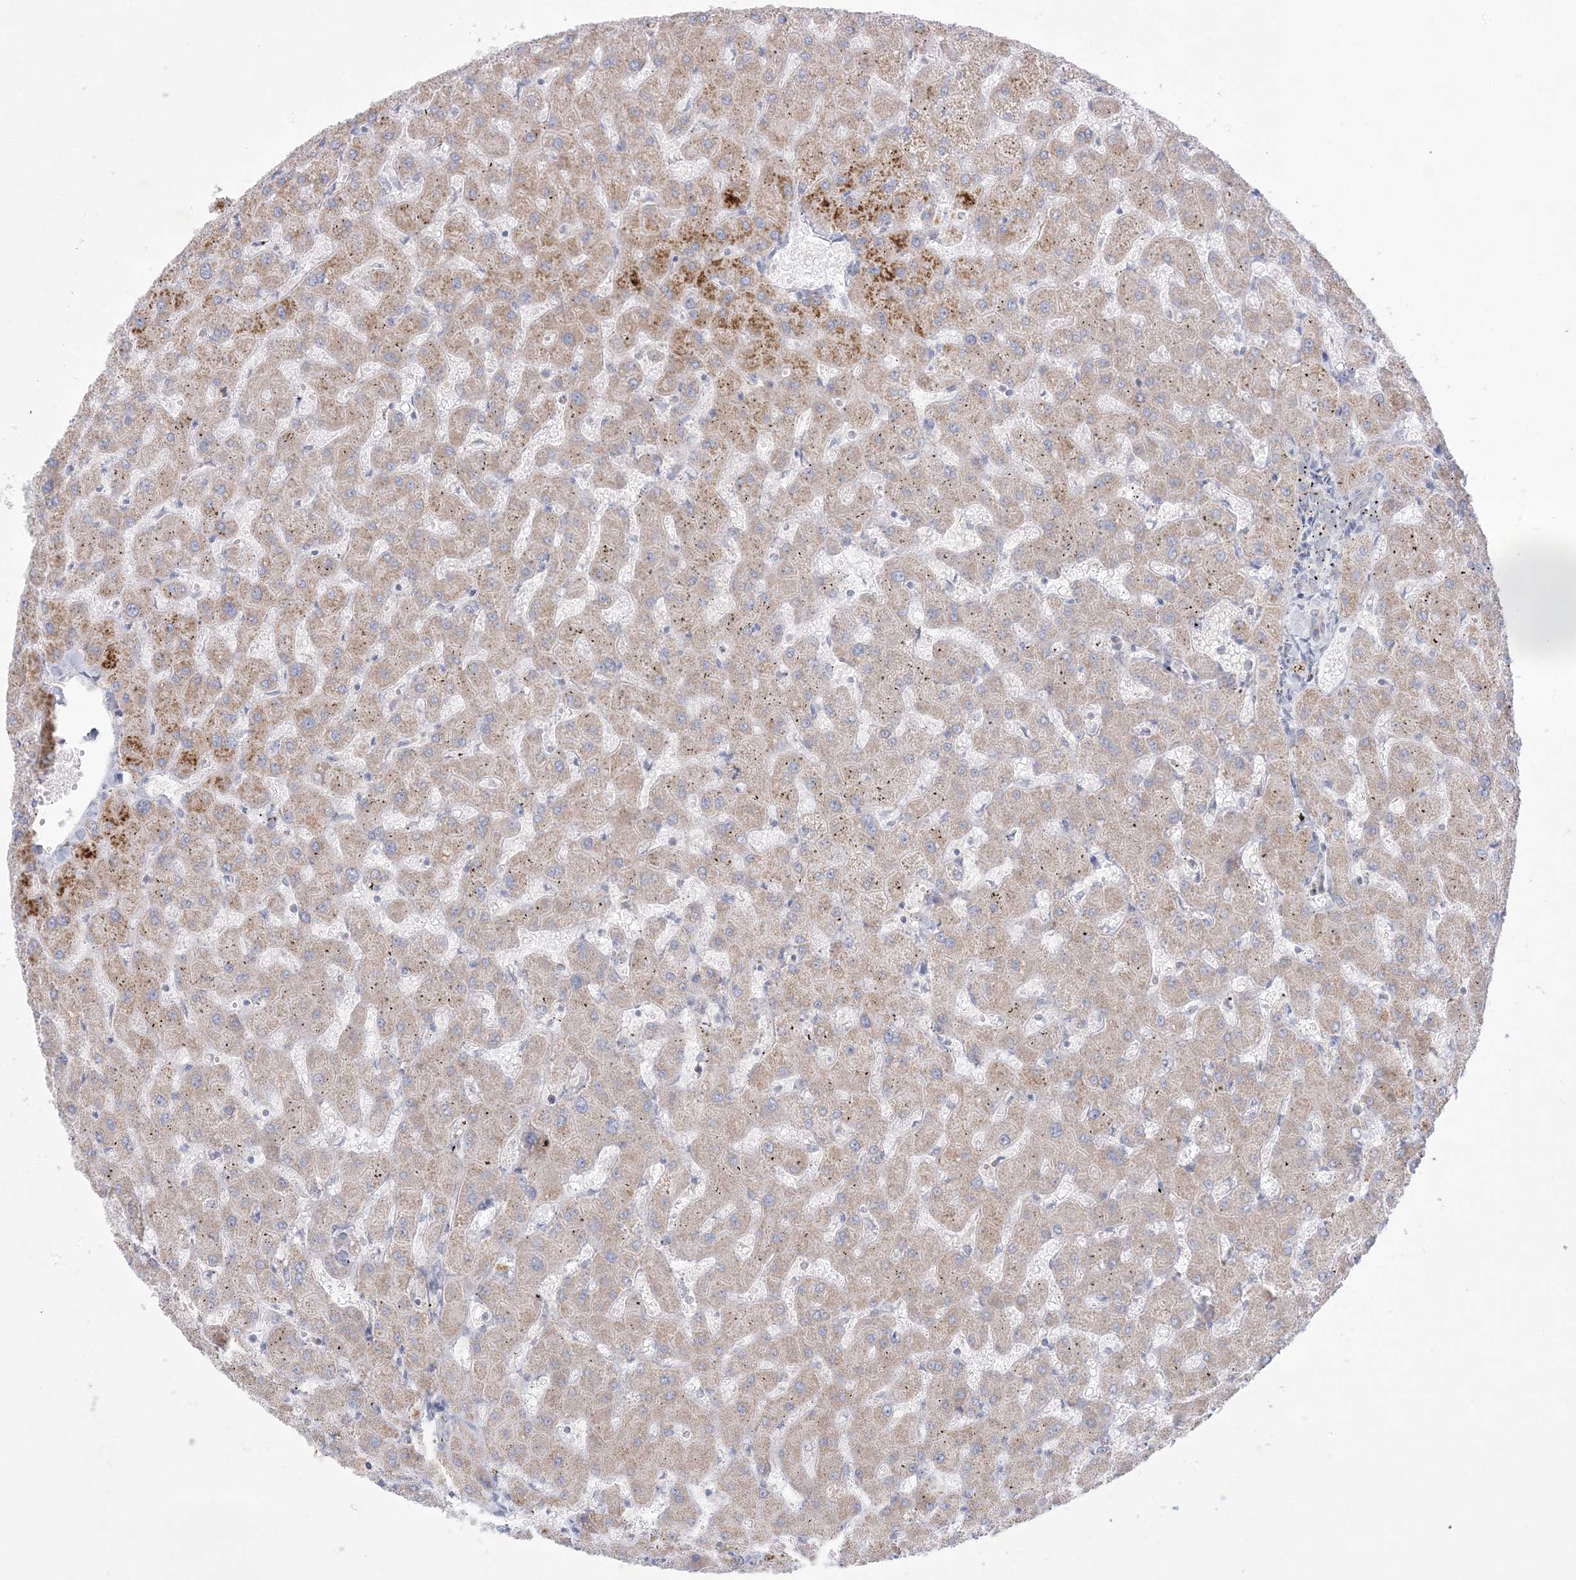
{"staining": {"intensity": "weak", "quantity": ">75%", "location": "cytoplasmic/membranous"}, "tissue": "liver", "cell_type": "Cholangiocytes", "image_type": "normal", "snomed": [{"axis": "morphology", "description": "Normal tissue, NOS"}, {"axis": "topography", "description": "Liver"}], "caption": "Cholangiocytes display low levels of weak cytoplasmic/membranous expression in approximately >75% of cells in normal human liver.", "gene": "KCTD6", "patient": {"sex": "female", "age": 63}}